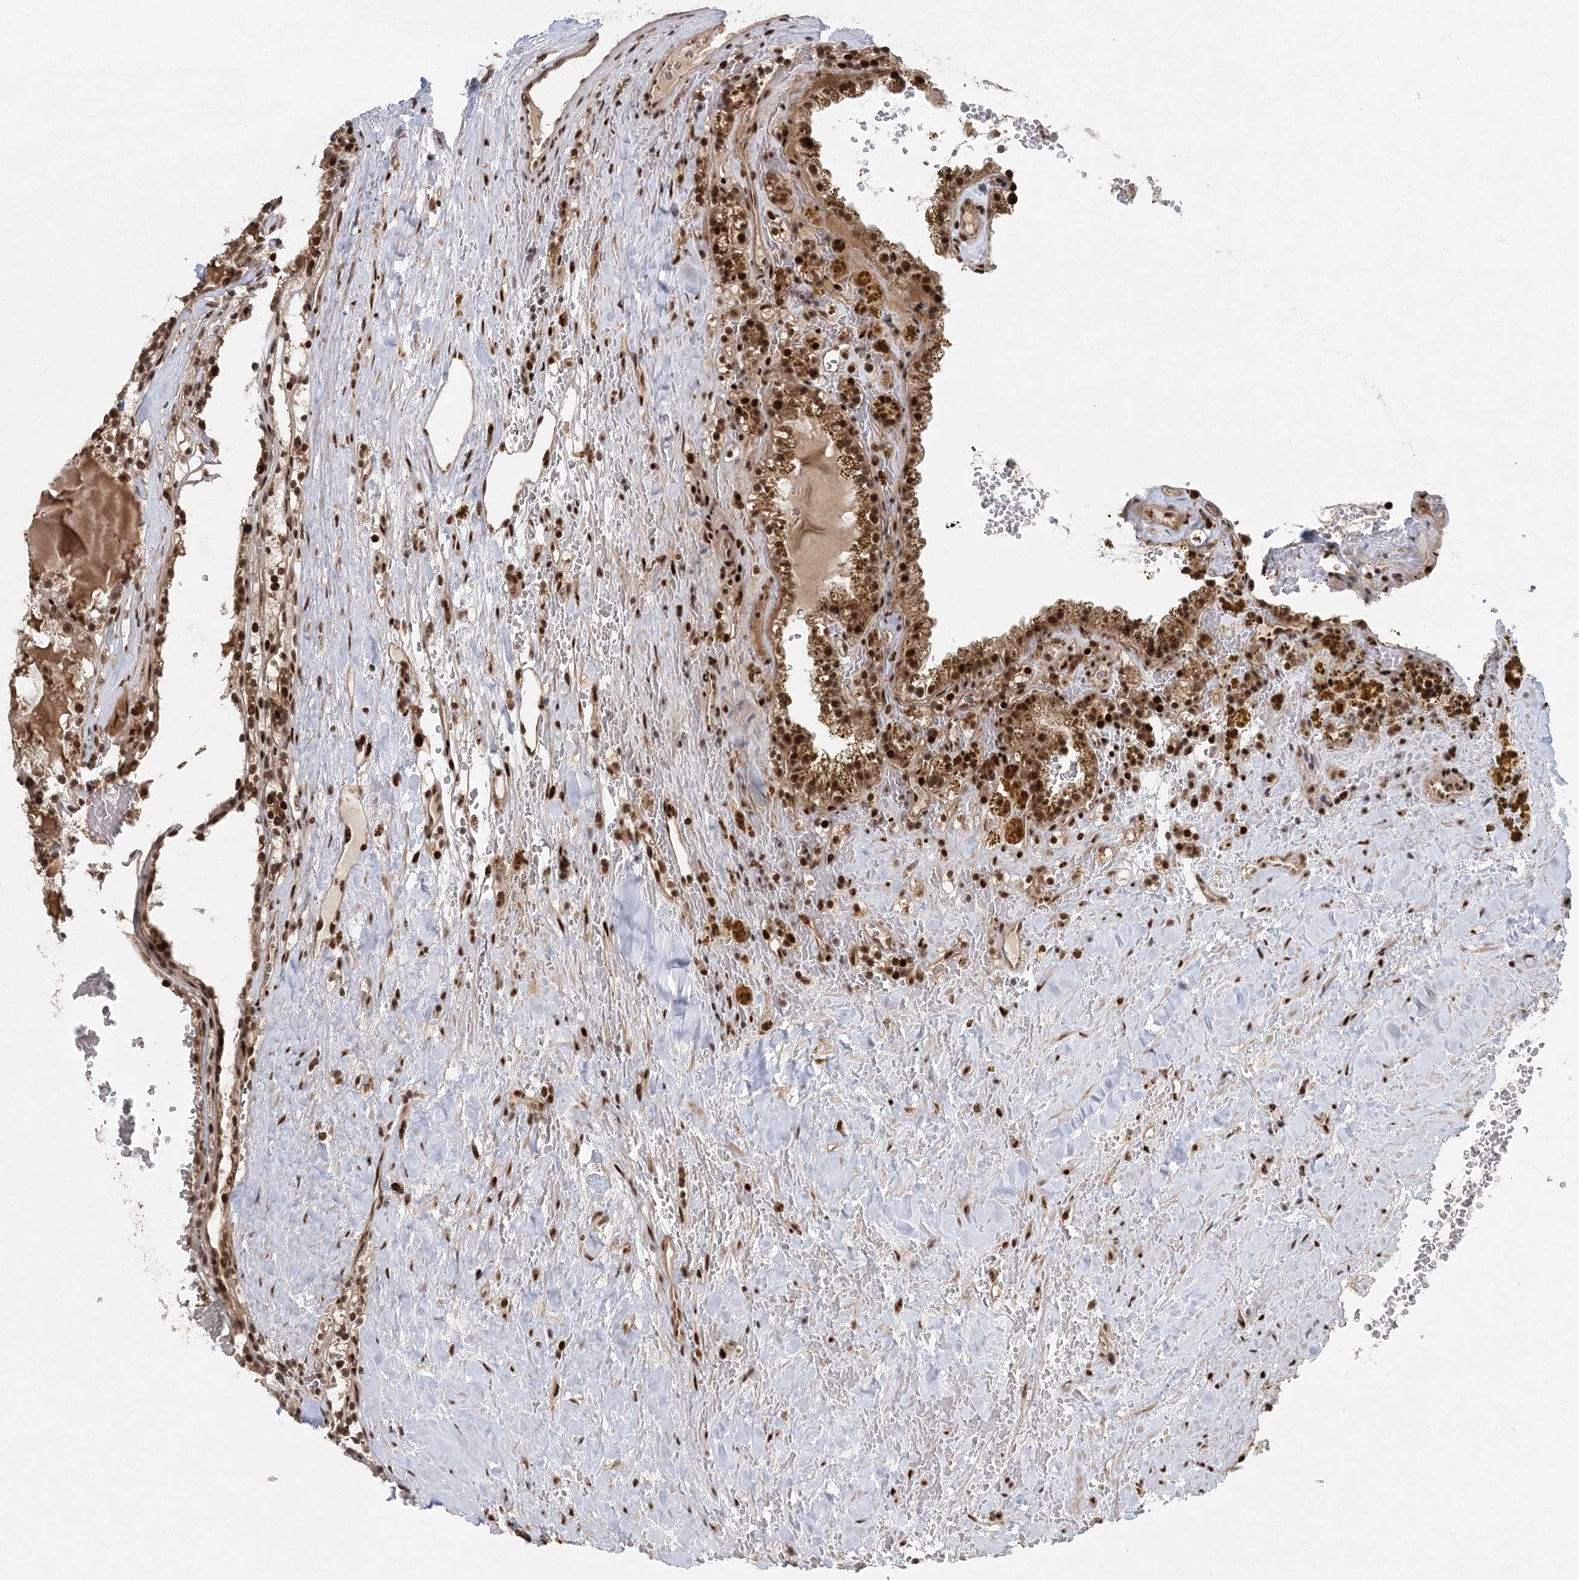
{"staining": {"intensity": "strong", "quantity": ">75%", "location": "cytoplasmic/membranous,nuclear"}, "tissue": "renal cancer", "cell_type": "Tumor cells", "image_type": "cancer", "snomed": [{"axis": "morphology", "description": "Adenocarcinoma, NOS"}, {"axis": "topography", "description": "Kidney"}], "caption": "A high amount of strong cytoplasmic/membranous and nuclear expression is present in approximately >75% of tumor cells in adenocarcinoma (renal) tissue.", "gene": "CWC22", "patient": {"sex": "female", "age": 56}}